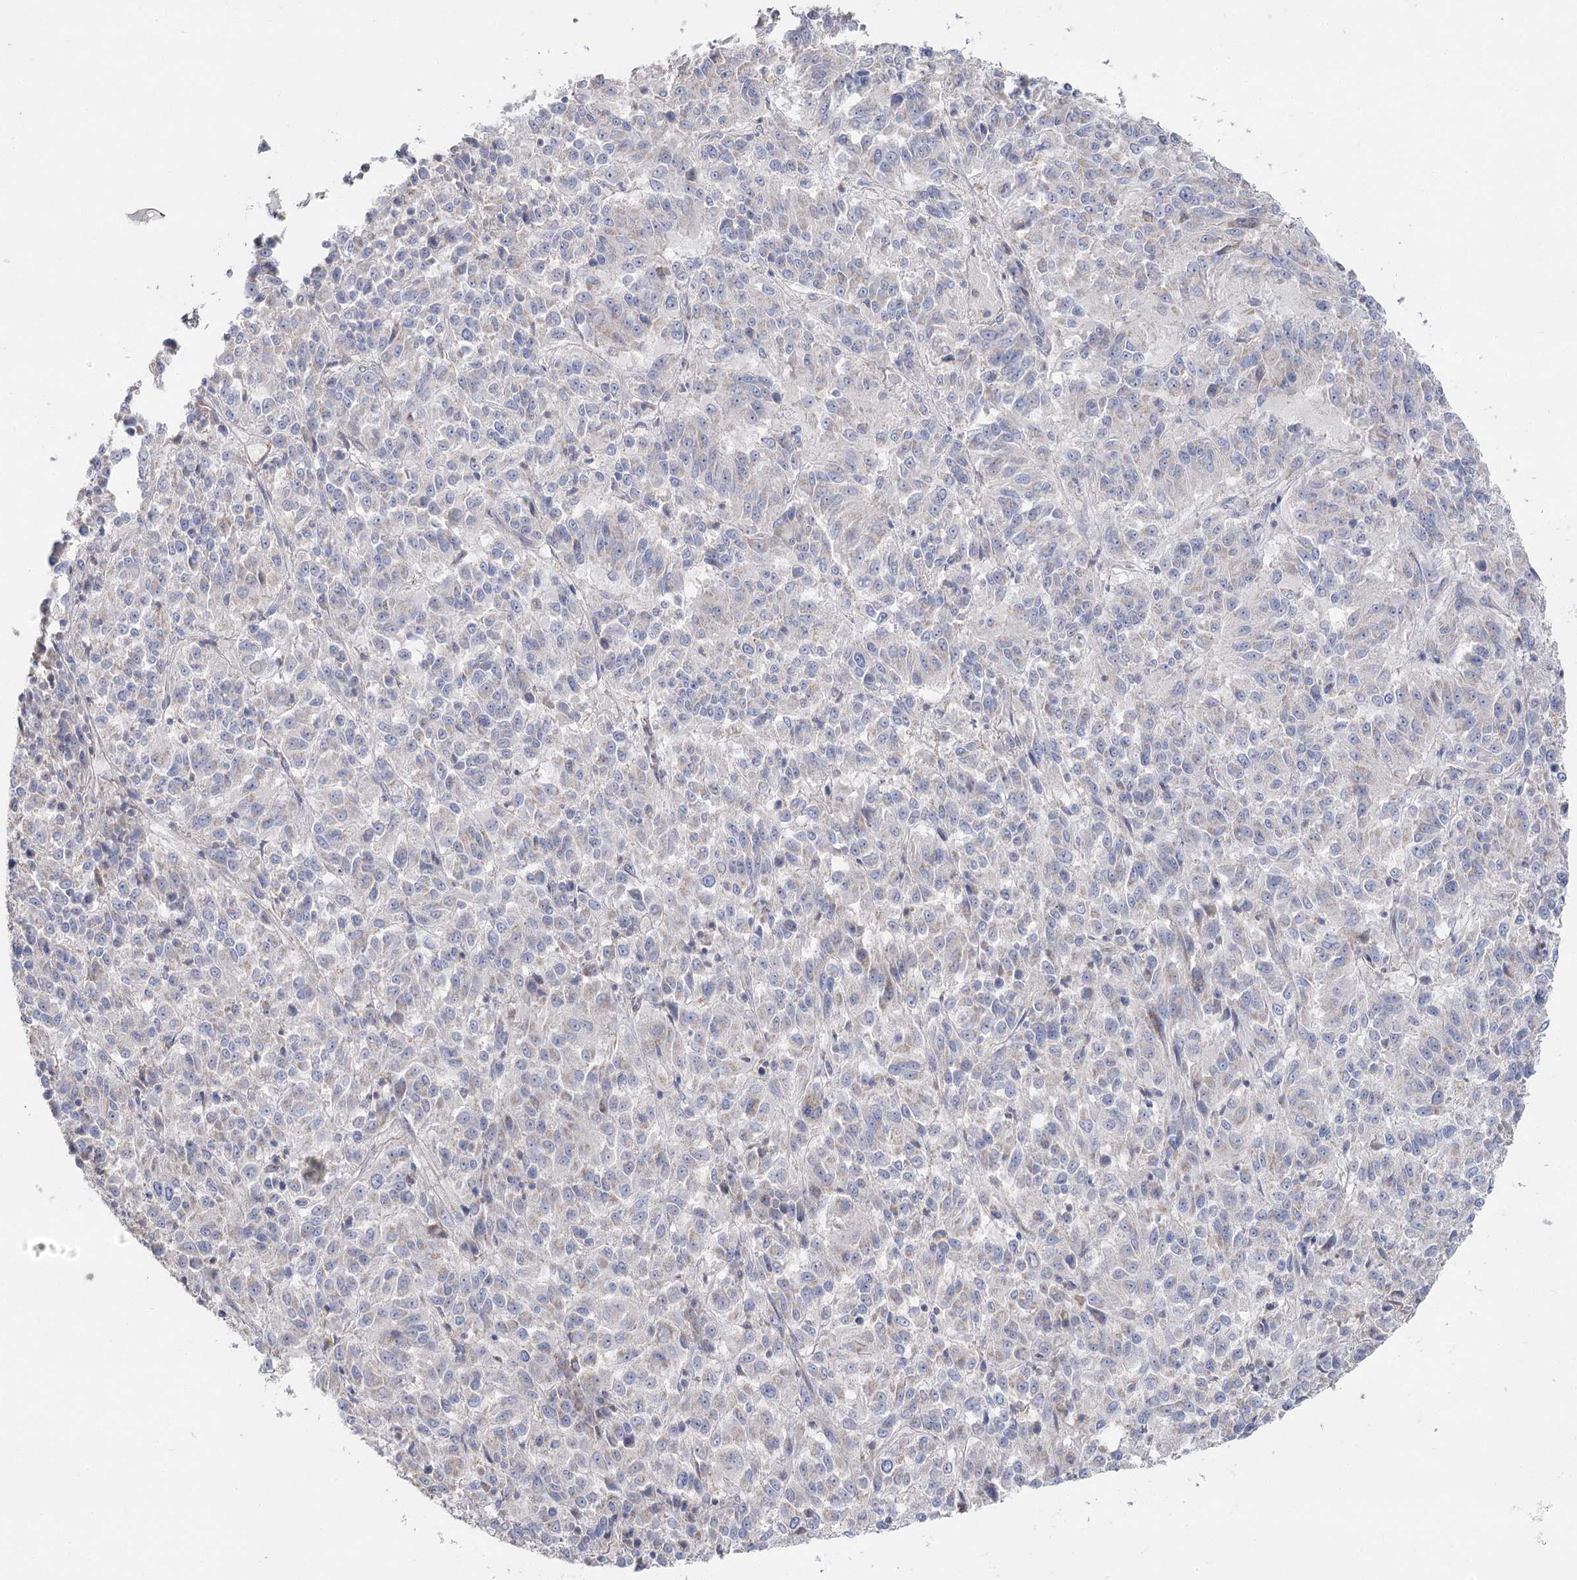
{"staining": {"intensity": "negative", "quantity": "none", "location": "none"}, "tissue": "melanoma", "cell_type": "Tumor cells", "image_type": "cancer", "snomed": [{"axis": "morphology", "description": "Malignant melanoma, Metastatic site"}, {"axis": "topography", "description": "Lung"}], "caption": "The image demonstrates no staining of tumor cells in malignant melanoma (metastatic site).", "gene": "TMEM187", "patient": {"sex": "male", "age": 64}}